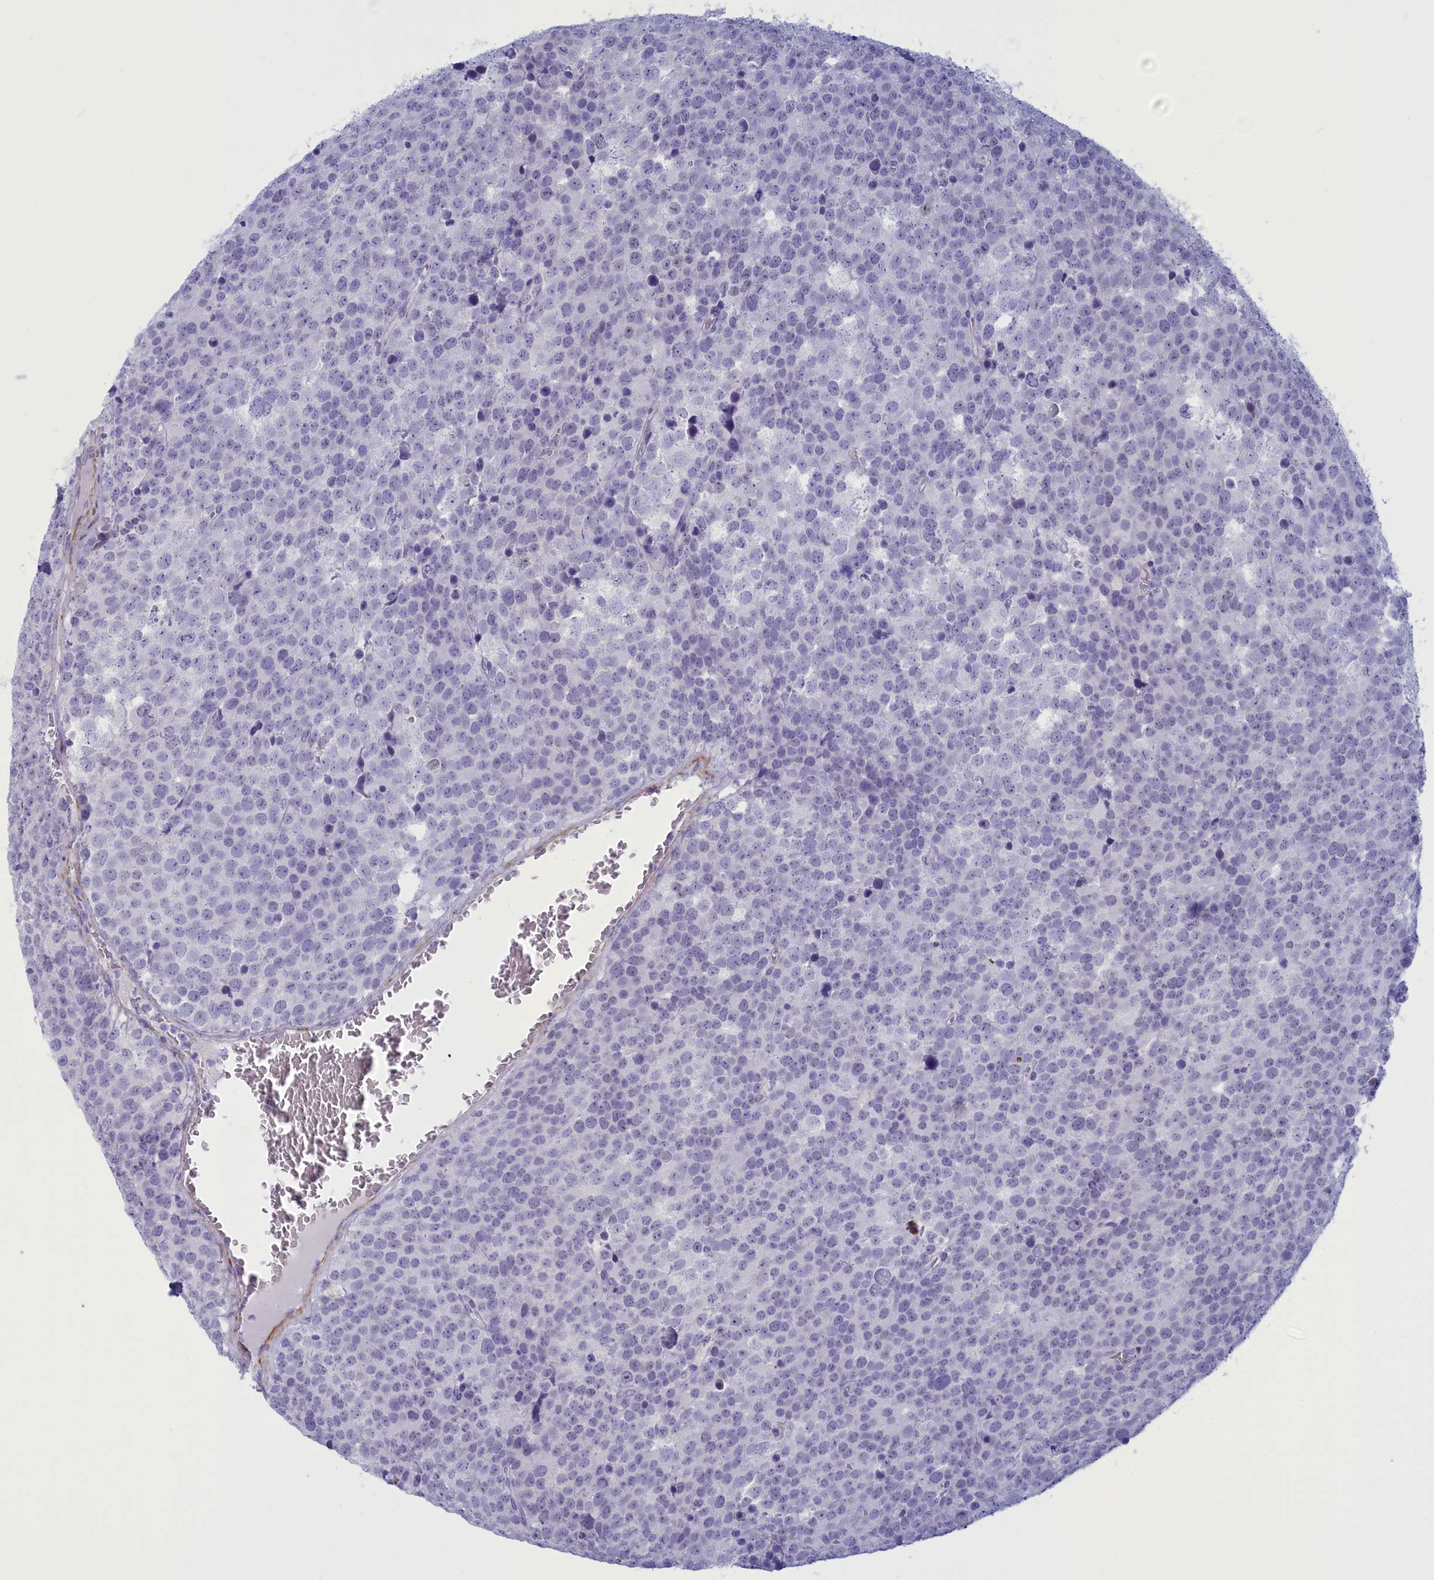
{"staining": {"intensity": "negative", "quantity": "none", "location": "none"}, "tissue": "testis cancer", "cell_type": "Tumor cells", "image_type": "cancer", "snomed": [{"axis": "morphology", "description": "Seminoma, NOS"}, {"axis": "topography", "description": "Testis"}], "caption": "Tumor cells show no significant protein staining in testis cancer (seminoma).", "gene": "GAPDHS", "patient": {"sex": "male", "age": 71}}